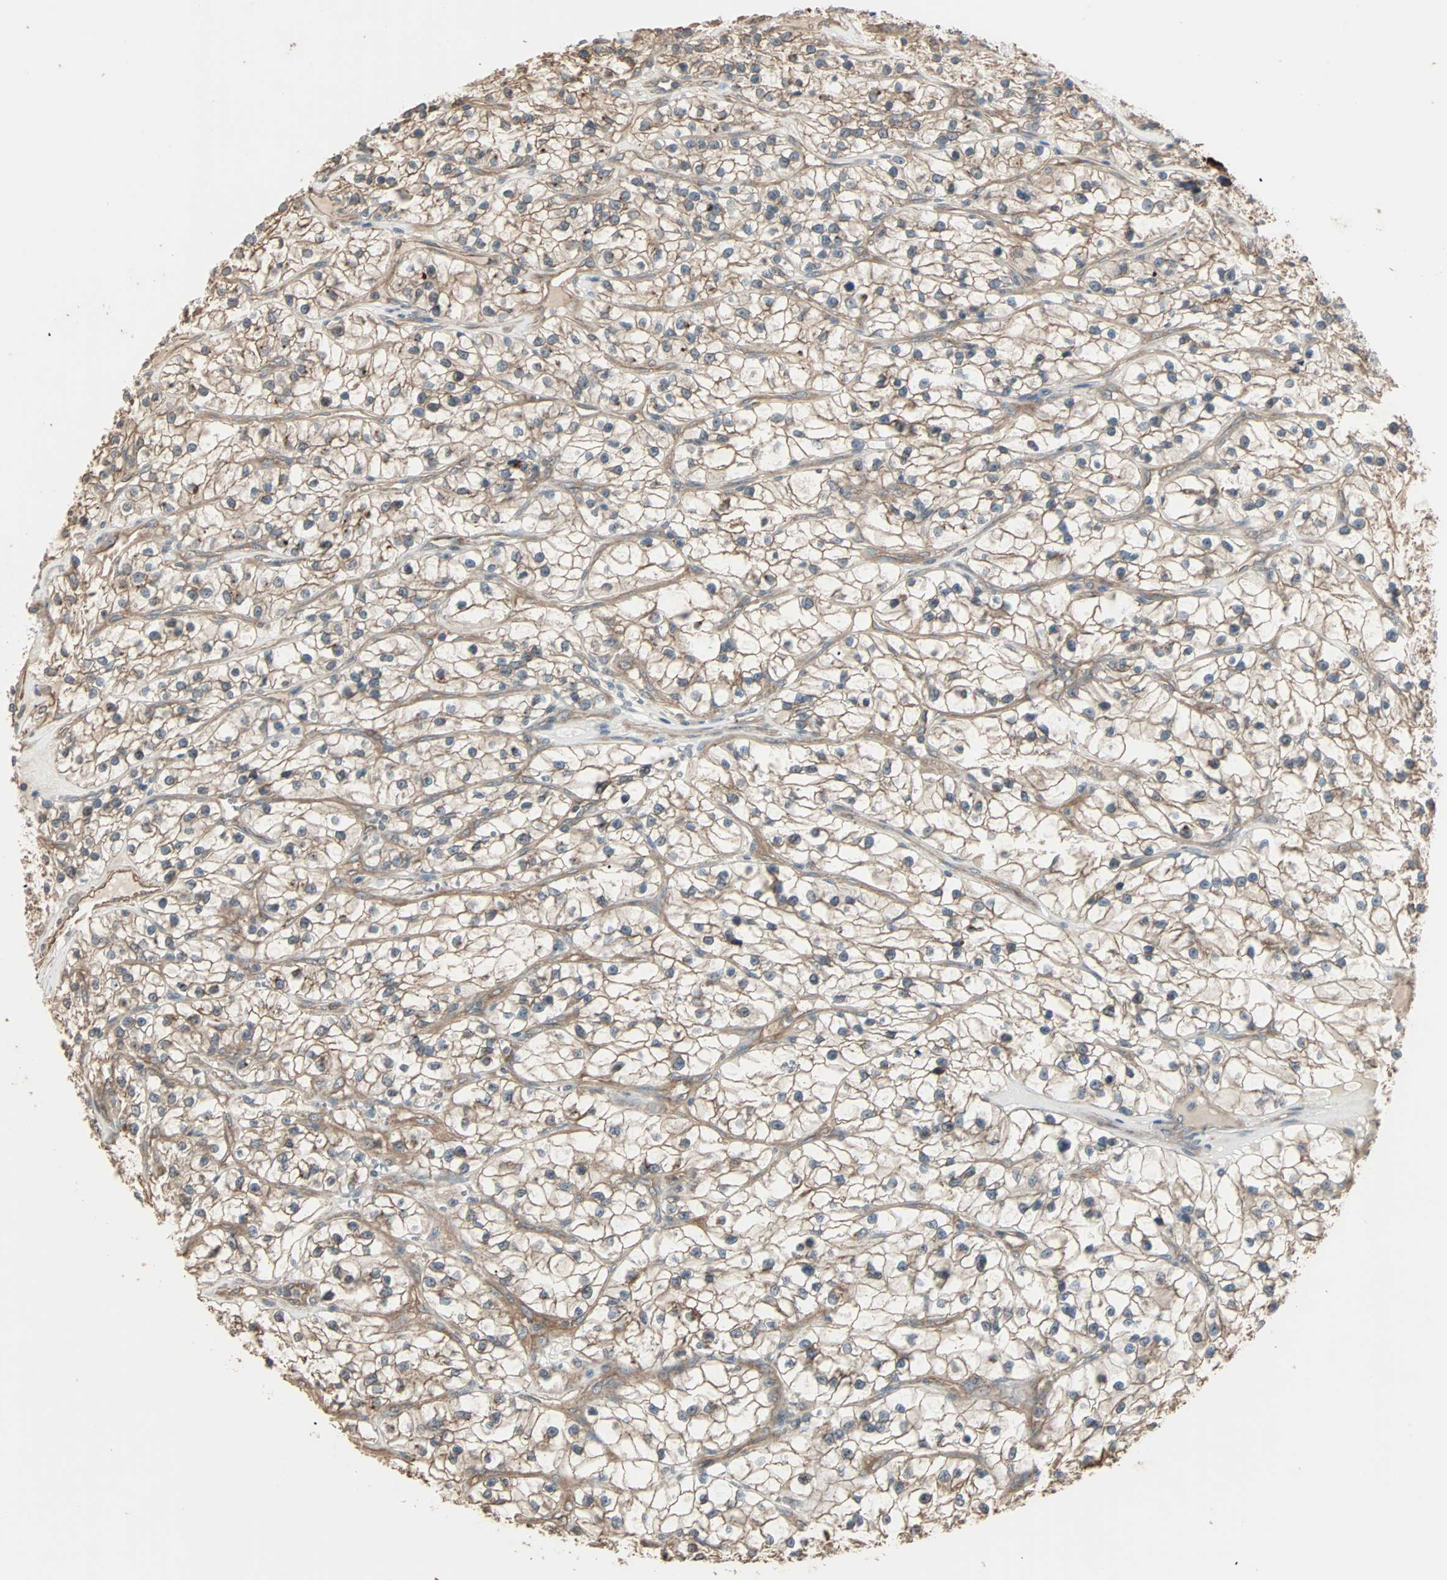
{"staining": {"intensity": "weak", "quantity": ">75%", "location": "cytoplasmic/membranous"}, "tissue": "renal cancer", "cell_type": "Tumor cells", "image_type": "cancer", "snomed": [{"axis": "morphology", "description": "Adenocarcinoma, NOS"}, {"axis": "topography", "description": "Kidney"}], "caption": "Immunohistochemistry (IHC) (DAB (3,3'-diaminobenzidine)) staining of renal cancer displays weak cytoplasmic/membranous protein staining in approximately >75% of tumor cells.", "gene": "GALNT3", "patient": {"sex": "female", "age": 57}}